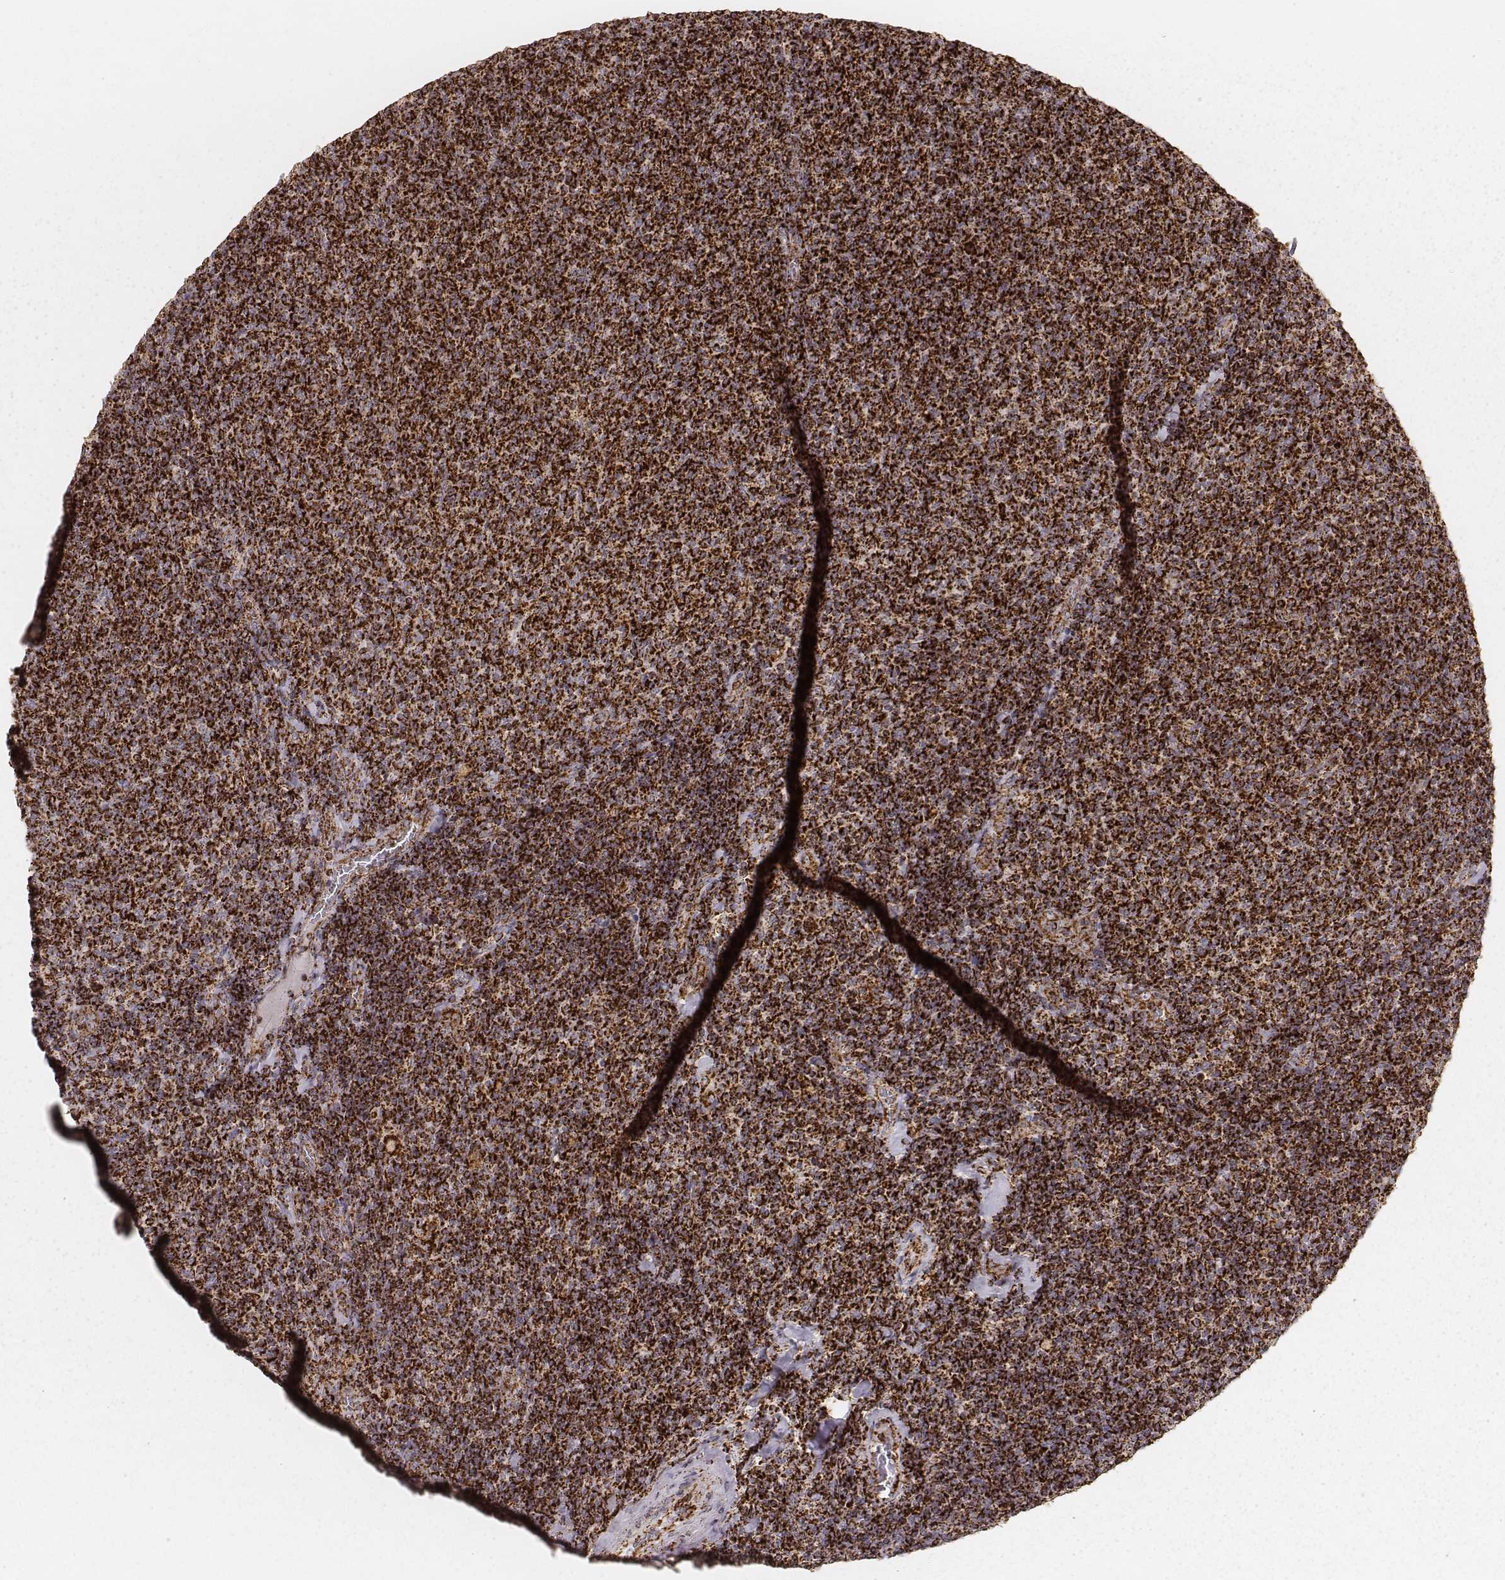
{"staining": {"intensity": "strong", "quantity": ">75%", "location": "cytoplasmic/membranous"}, "tissue": "lymphoma", "cell_type": "Tumor cells", "image_type": "cancer", "snomed": [{"axis": "morphology", "description": "Malignant lymphoma, non-Hodgkin's type, Low grade"}, {"axis": "topography", "description": "Lymph node"}], "caption": "This micrograph exhibits lymphoma stained with immunohistochemistry to label a protein in brown. The cytoplasmic/membranous of tumor cells show strong positivity for the protein. Nuclei are counter-stained blue.", "gene": "CS", "patient": {"sex": "male", "age": 52}}